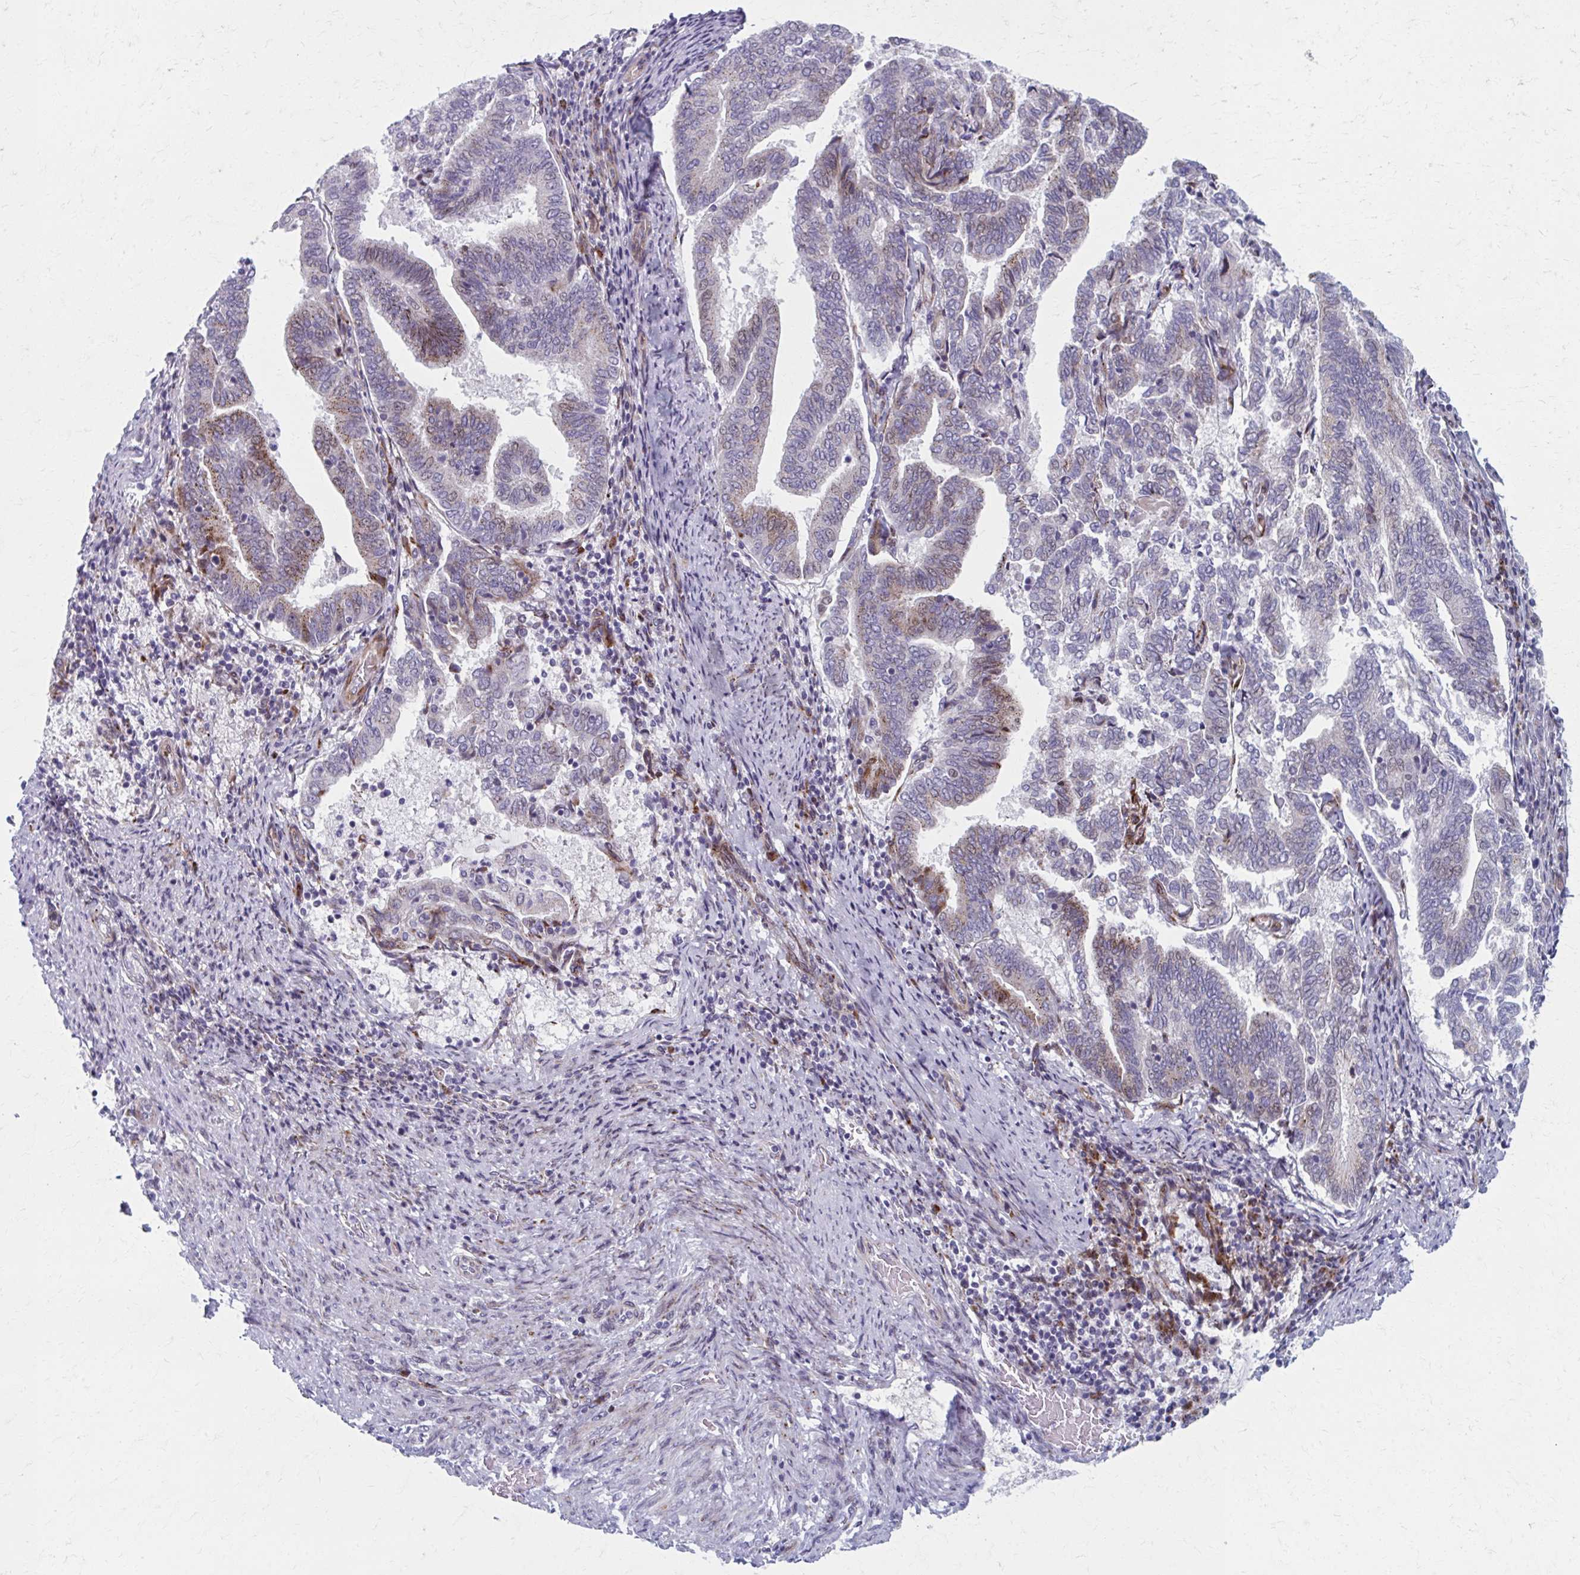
{"staining": {"intensity": "weak", "quantity": "<25%", "location": "cytoplasmic/membranous"}, "tissue": "endometrial cancer", "cell_type": "Tumor cells", "image_type": "cancer", "snomed": [{"axis": "morphology", "description": "Adenocarcinoma, NOS"}, {"axis": "topography", "description": "Endometrium"}], "caption": "Immunohistochemistry (IHC) photomicrograph of adenocarcinoma (endometrial) stained for a protein (brown), which shows no staining in tumor cells.", "gene": "OLFM2", "patient": {"sex": "female", "age": 80}}